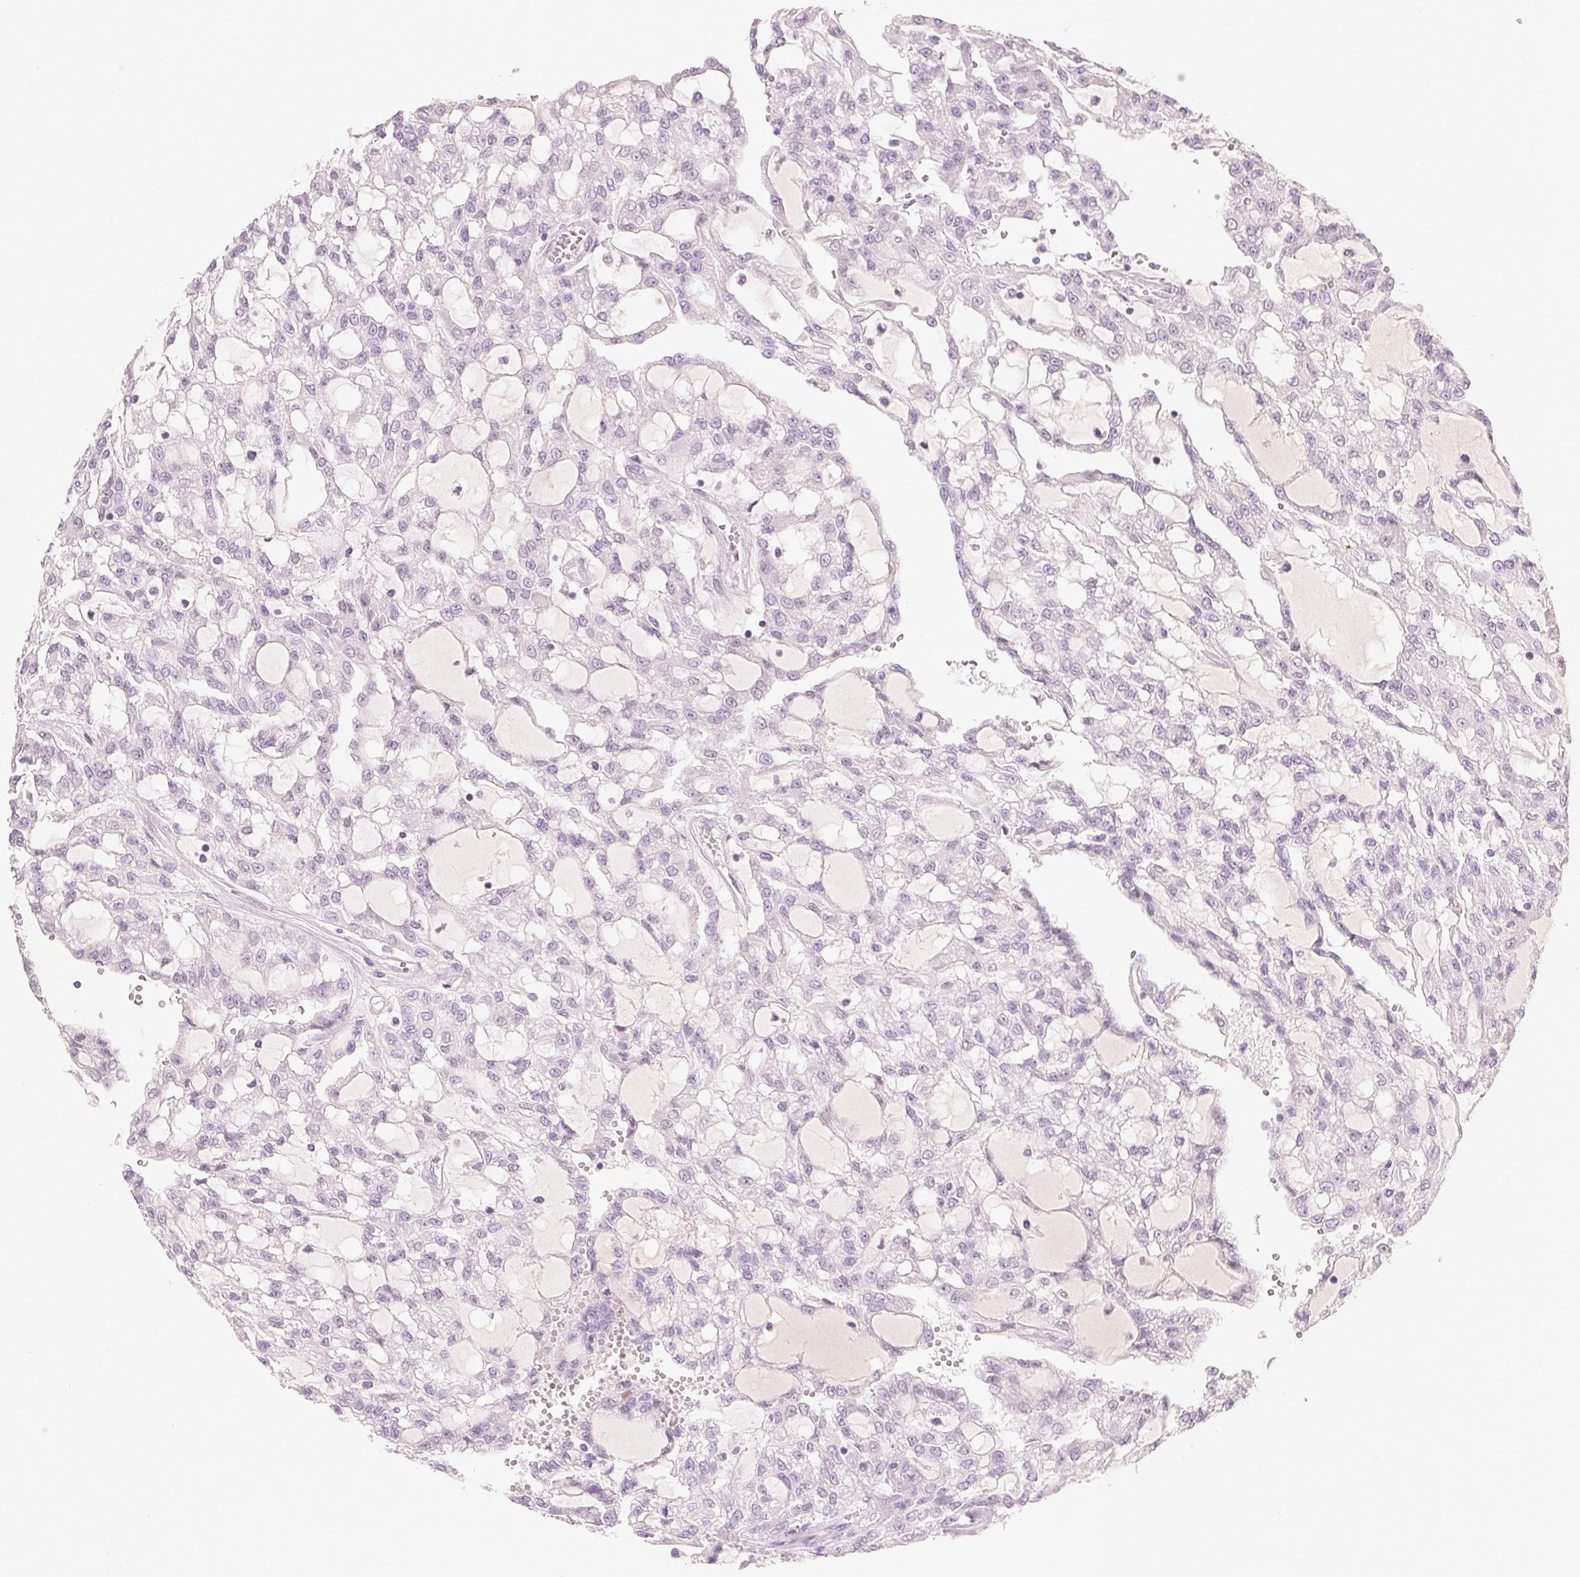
{"staining": {"intensity": "negative", "quantity": "none", "location": "none"}, "tissue": "renal cancer", "cell_type": "Tumor cells", "image_type": "cancer", "snomed": [{"axis": "morphology", "description": "Adenocarcinoma, NOS"}, {"axis": "topography", "description": "Kidney"}], "caption": "An IHC photomicrograph of renal adenocarcinoma is shown. There is no staining in tumor cells of renal adenocarcinoma.", "gene": "RMDN2", "patient": {"sex": "male", "age": 63}}